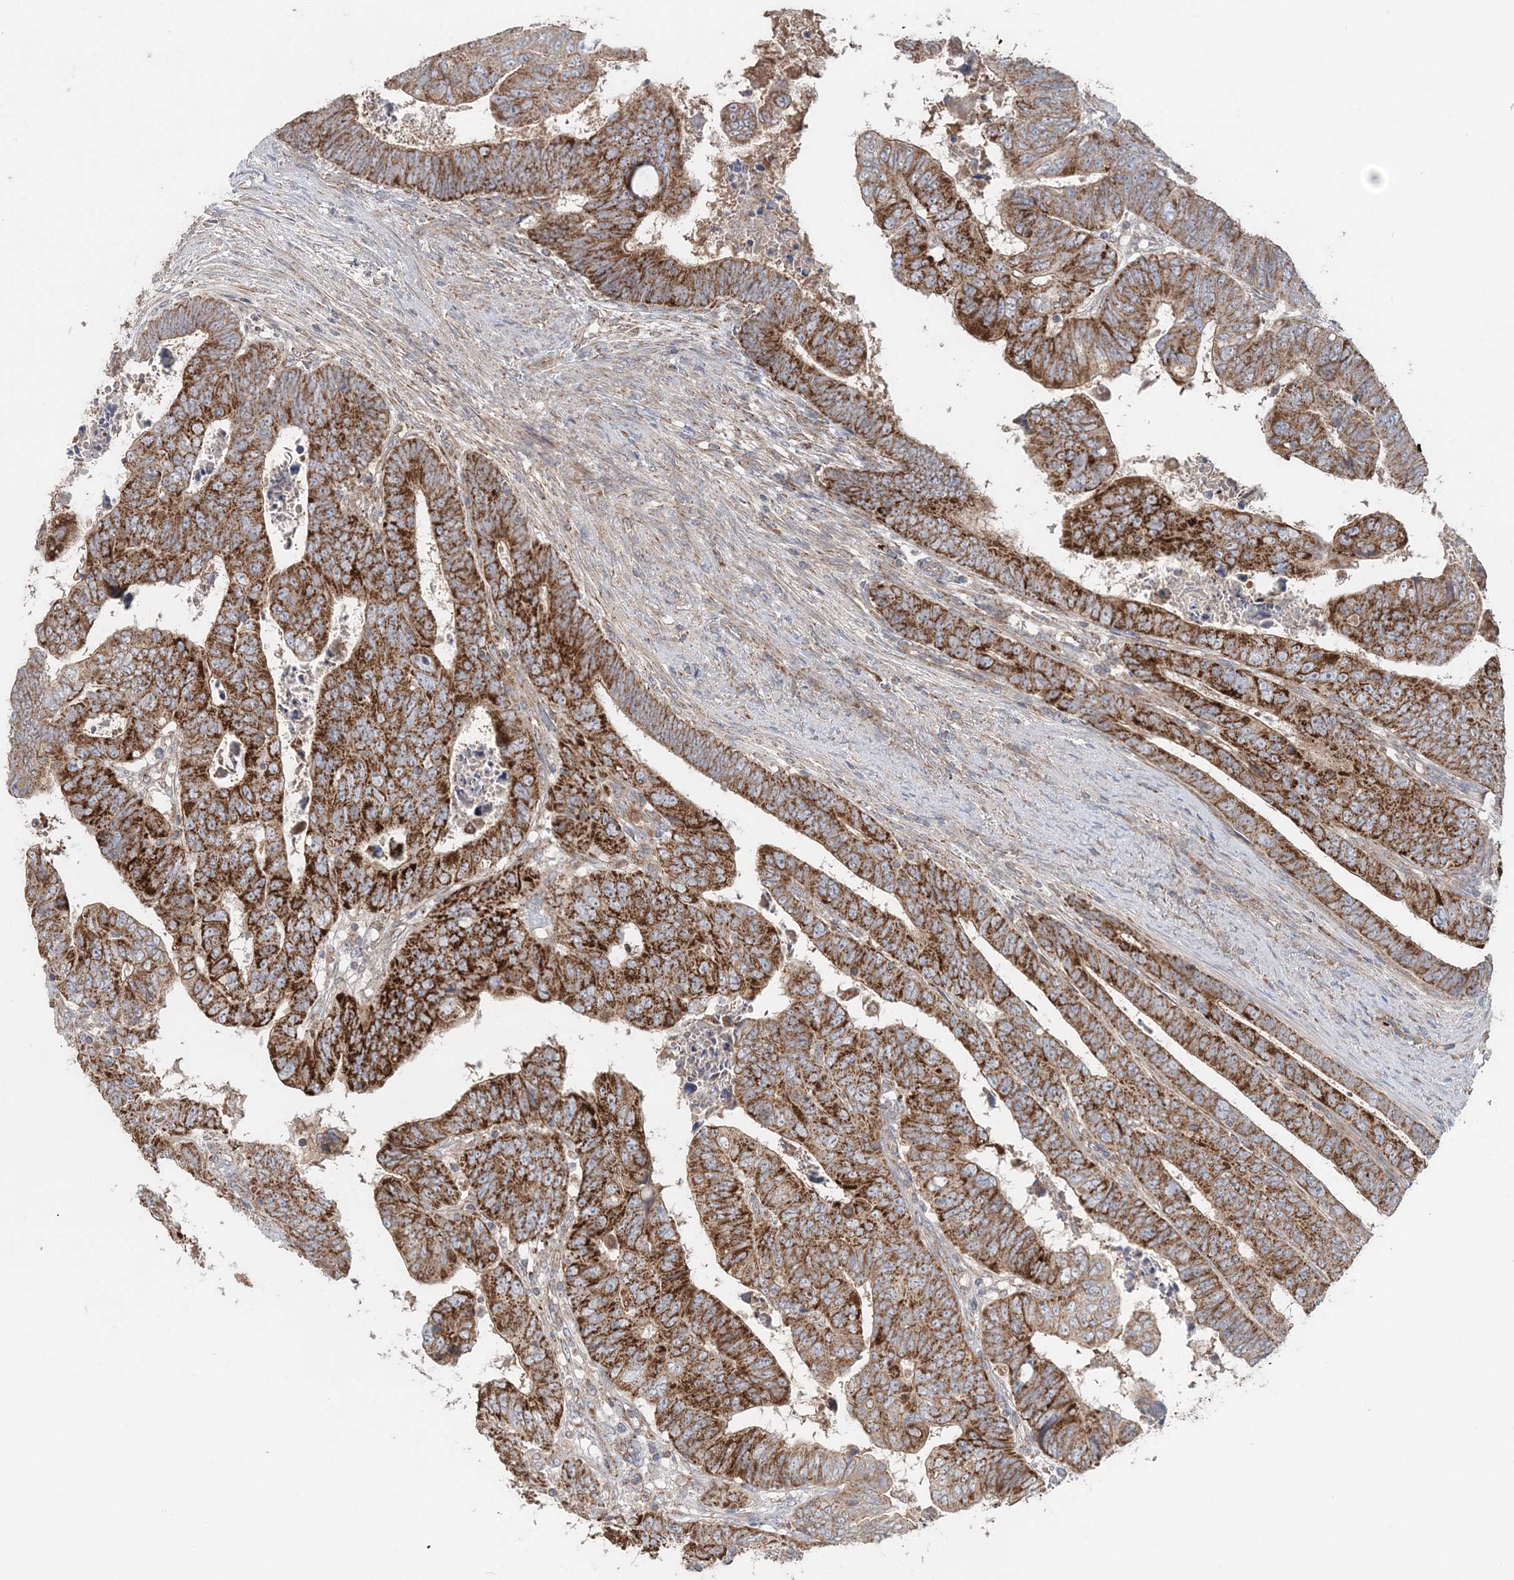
{"staining": {"intensity": "strong", "quantity": ">75%", "location": "cytoplasmic/membranous"}, "tissue": "colorectal cancer", "cell_type": "Tumor cells", "image_type": "cancer", "snomed": [{"axis": "morphology", "description": "Normal tissue, NOS"}, {"axis": "morphology", "description": "Adenocarcinoma, NOS"}, {"axis": "topography", "description": "Rectum"}], "caption": "Immunohistochemistry of human colorectal cancer reveals high levels of strong cytoplasmic/membranous positivity in about >75% of tumor cells.", "gene": "LRPPRC", "patient": {"sex": "female", "age": 65}}